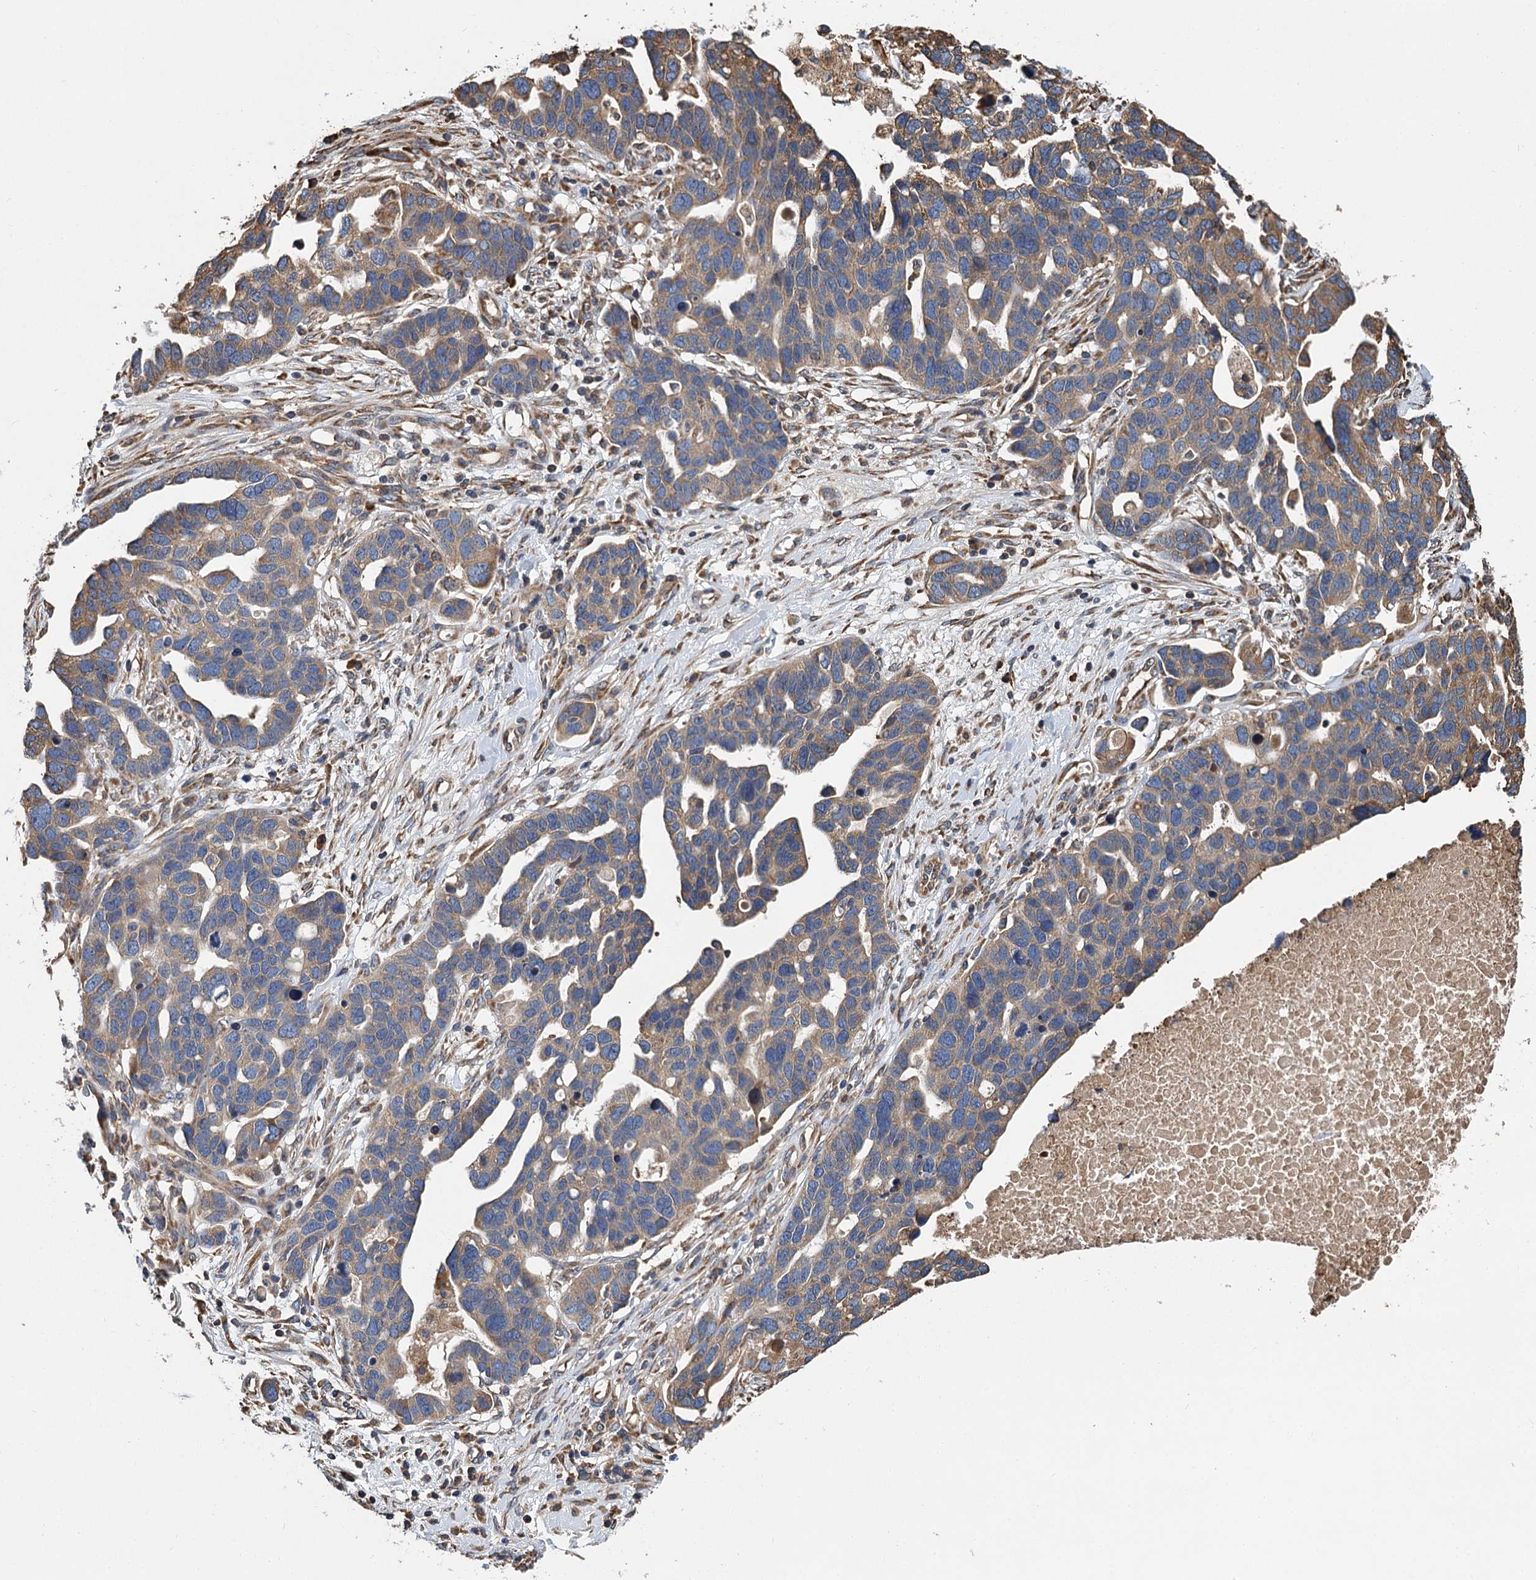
{"staining": {"intensity": "moderate", "quantity": ">75%", "location": "cytoplasmic/membranous"}, "tissue": "ovarian cancer", "cell_type": "Tumor cells", "image_type": "cancer", "snomed": [{"axis": "morphology", "description": "Cystadenocarcinoma, serous, NOS"}, {"axis": "topography", "description": "Ovary"}], "caption": "DAB immunohistochemical staining of serous cystadenocarcinoma (ovarian) shows moderate cytoplasmic/membranous protein positivity in approximately >75% of tumor cells.", "gene": "LINS1", "patient": {"sex": "female", "age": 54}}